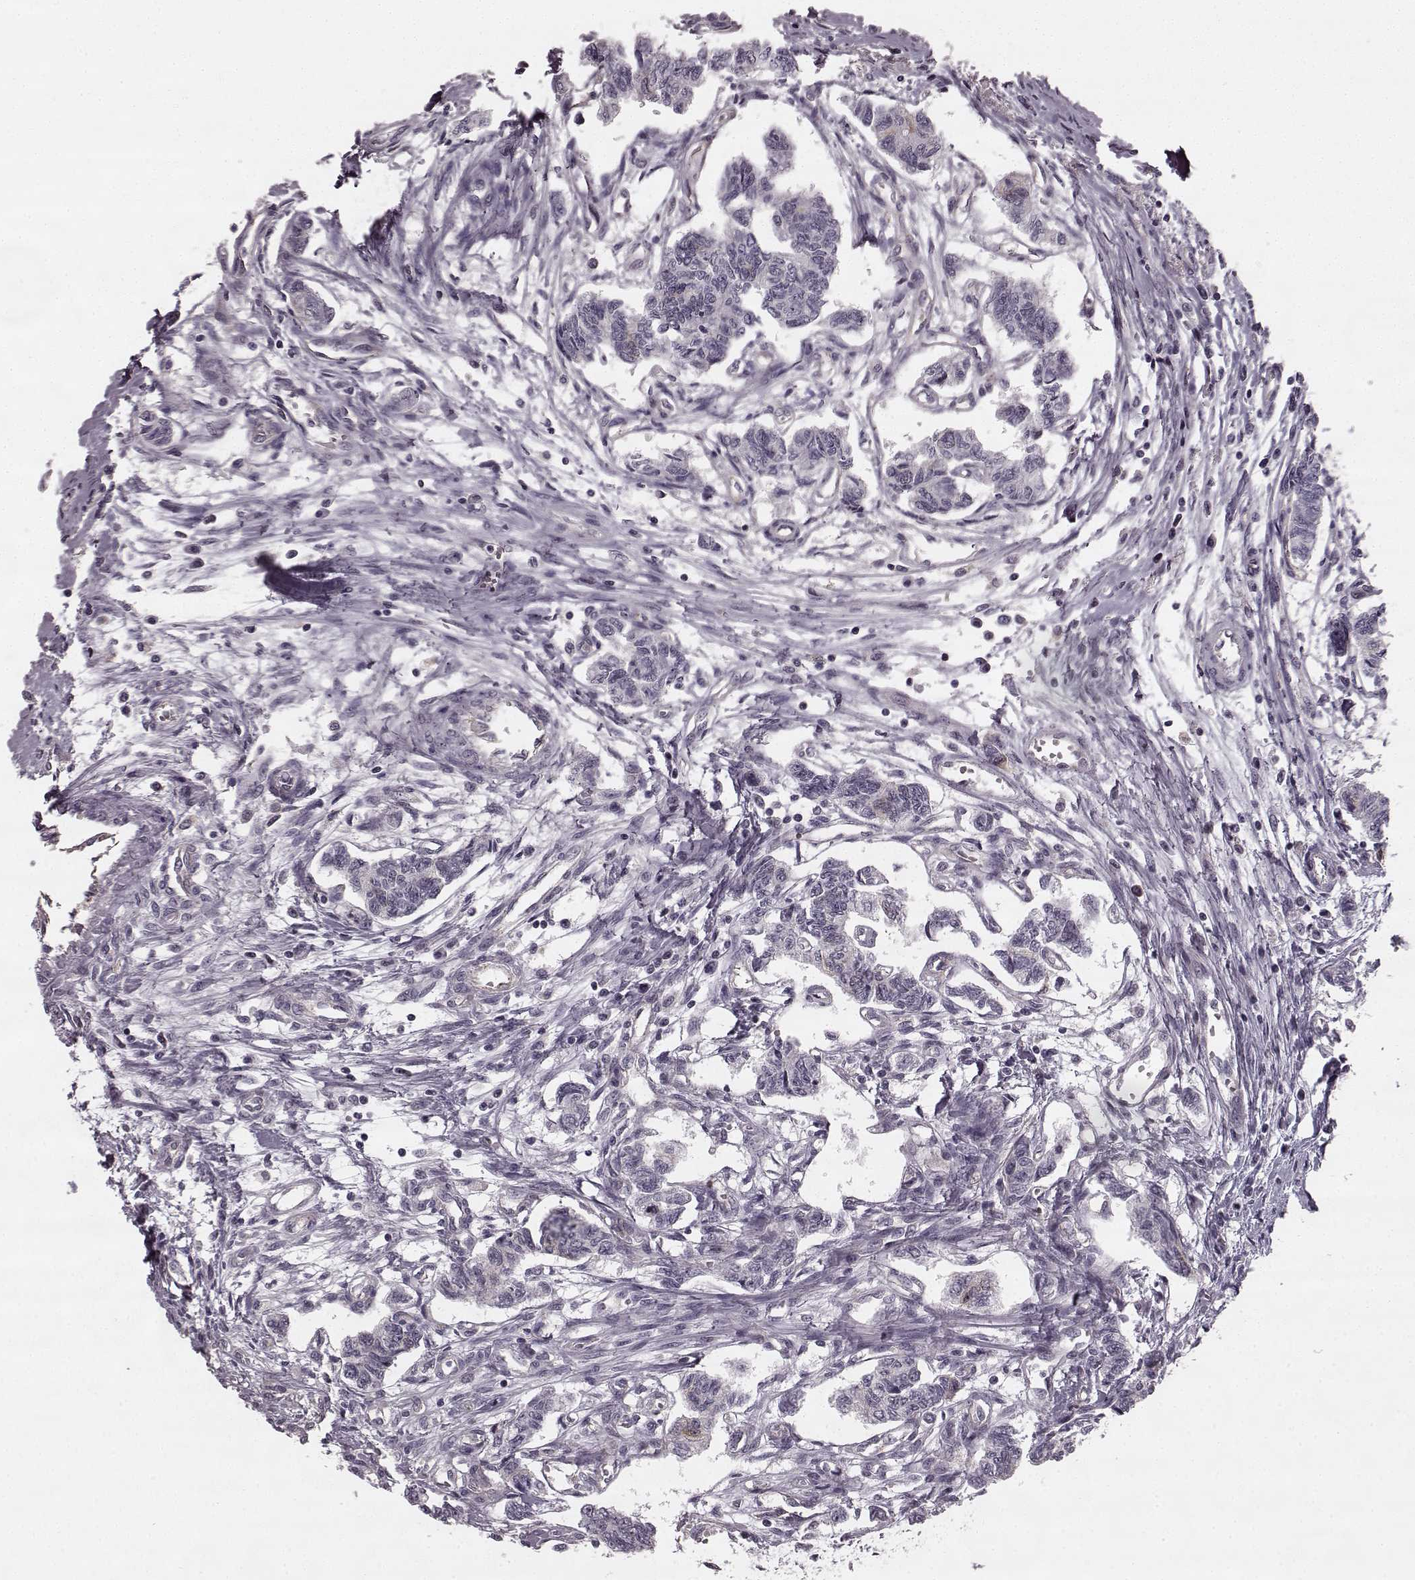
{"staining": {"intensity": "negative", "quantity": "none", "location": "none"}, "tissue": "carcinoid", "cell_type": "Tumor cells", "image_type": "cancer", "snomed": [{"axis": "morphology", "description": "Carcinoid, malignant, NOS"}, {"axis": "topography", "description": "Kidney"}], "caption": "Micrograph shows no significant protein positivity in tumor cells of carcinoid (malignant).", "gene": "HMMR", "patient": {"sex": "female", "age": 41}}